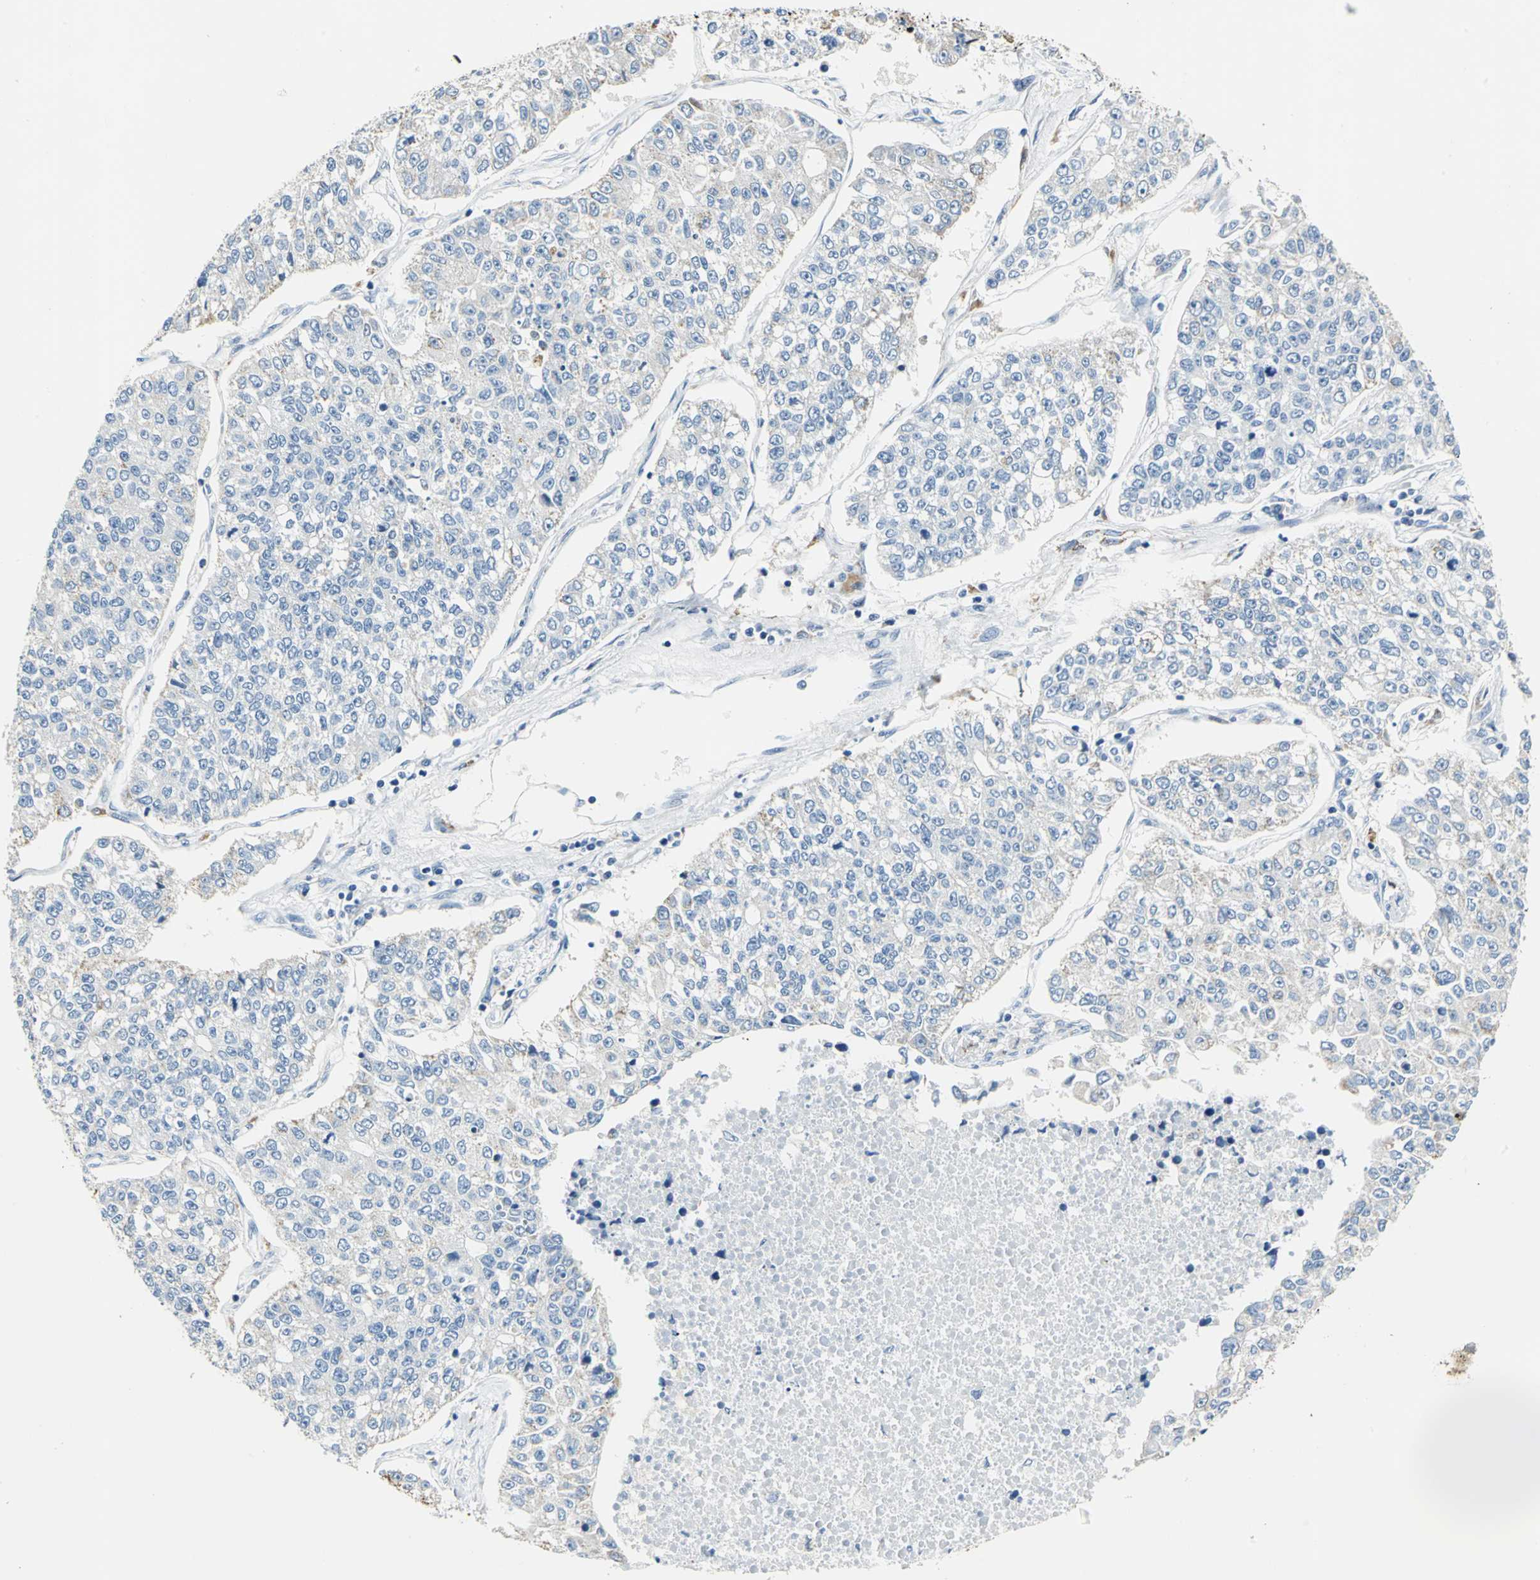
{"staining": {"intensity": "negative", "quantity": "none", "location": "none"}, "tissue": "lung cancer", "cell_type": "Tumor cells", "image_type": "cancer", "snomed": [{"axis": "morphology", "description": "Adenocarcinoma, NOS"}, {"axis": "topography", "description": "Lung"}], "caption": "This photomicrograph is of lung cancer stained with immunohistochemistry to label a protein in brown with the nuclei are counter-stained blue. There is no positivity in tumor cells. (DAB IHC, high magnification).", "gene": "RASD2", "patient": {"sex": "male", "age": 49}}